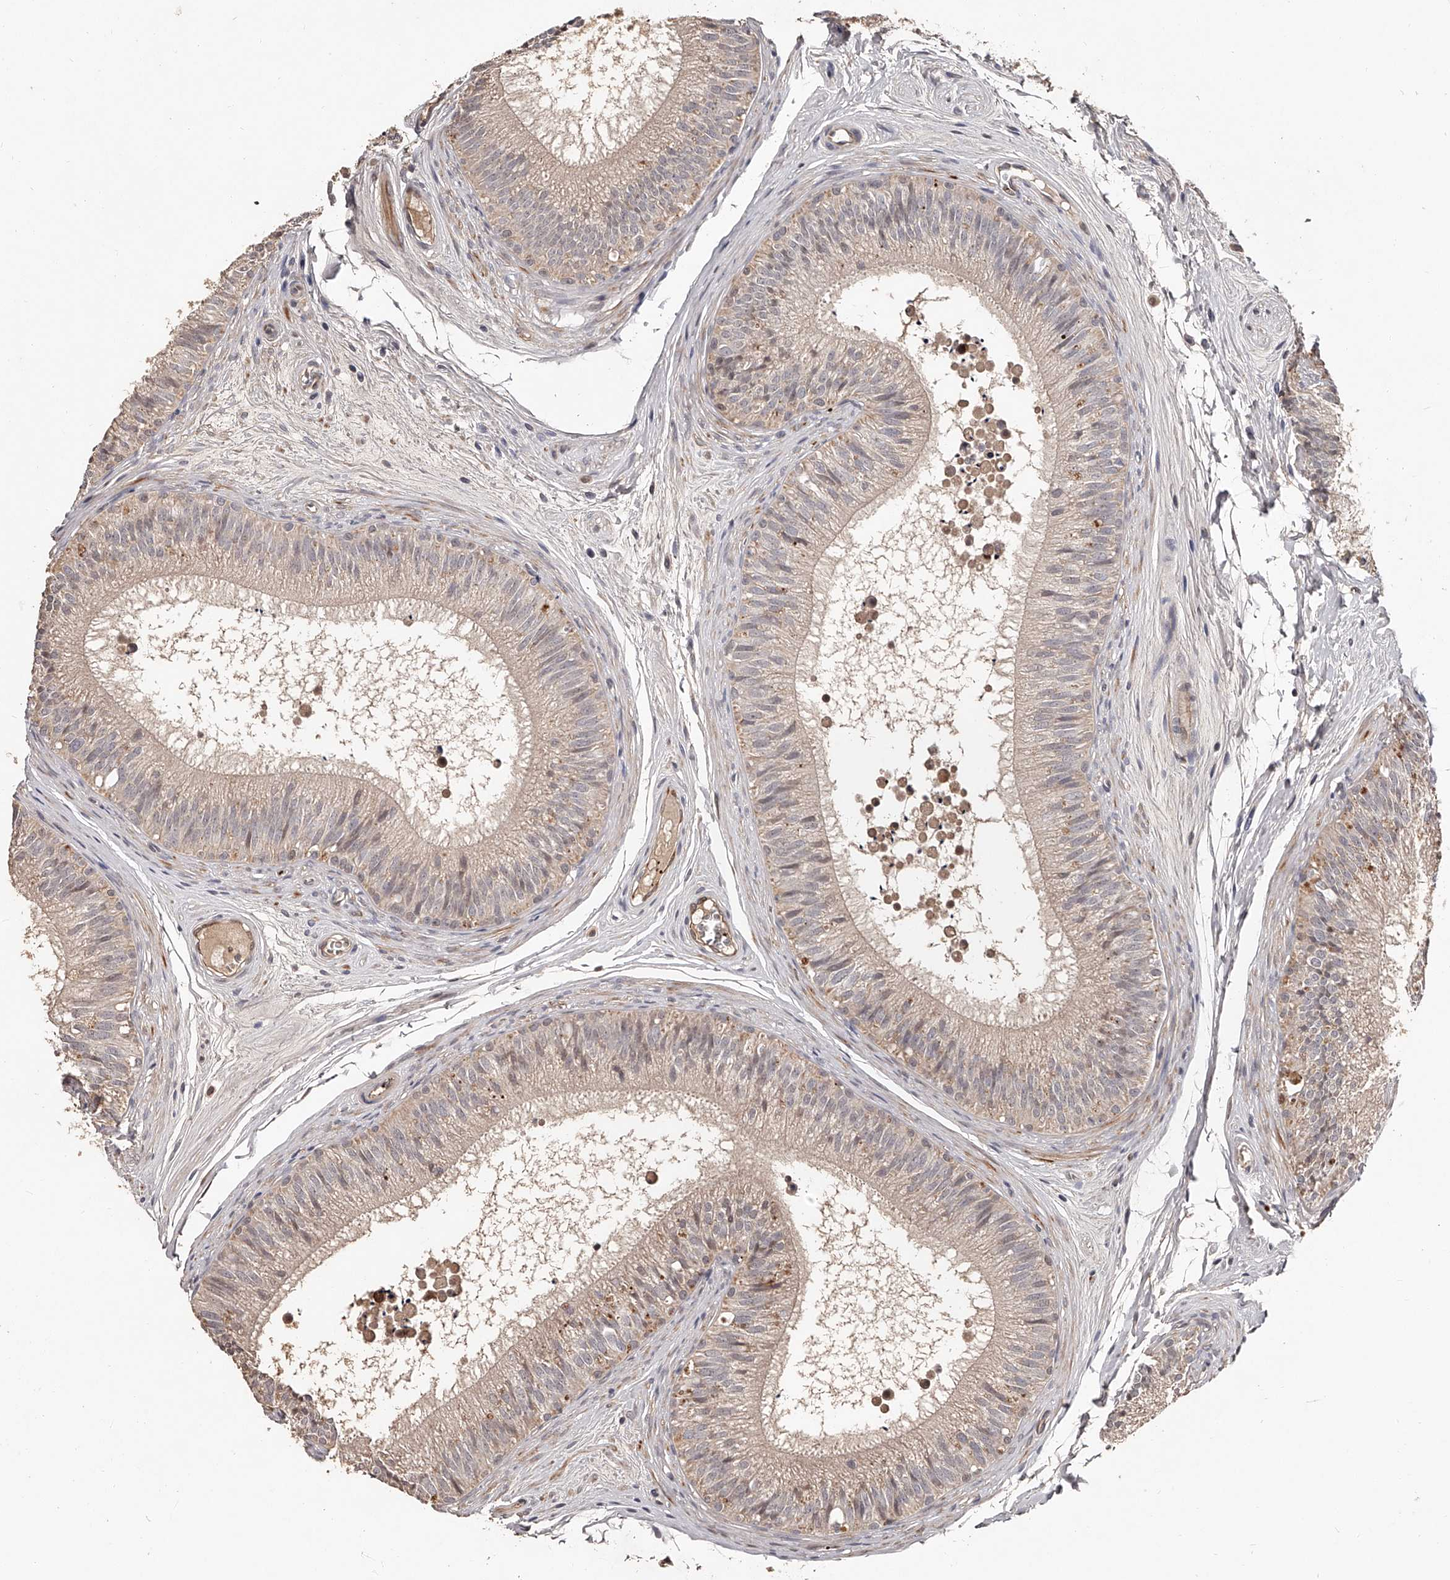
{"staining": {"intensity": "weak", "quantity": "25%-75%", "location": "cytoplasmic/membranous"}, "tissue": "epididymis", "cell_type": "Glandular cells", "image_type": "normal", "snomed": [{"axis": "morphology", "description": "Normal tissue, NOS"}, {"axis": "topography", "description": "Epididymis"}], "caption": "About 25%-75% of glandular cells in benign epididymis show weak cytoplasmic/membranous protein staining as visualized by brown immunohistochemical staining.", "gene": "URGCP", "patient": {"sex": "male", "age": 29}}